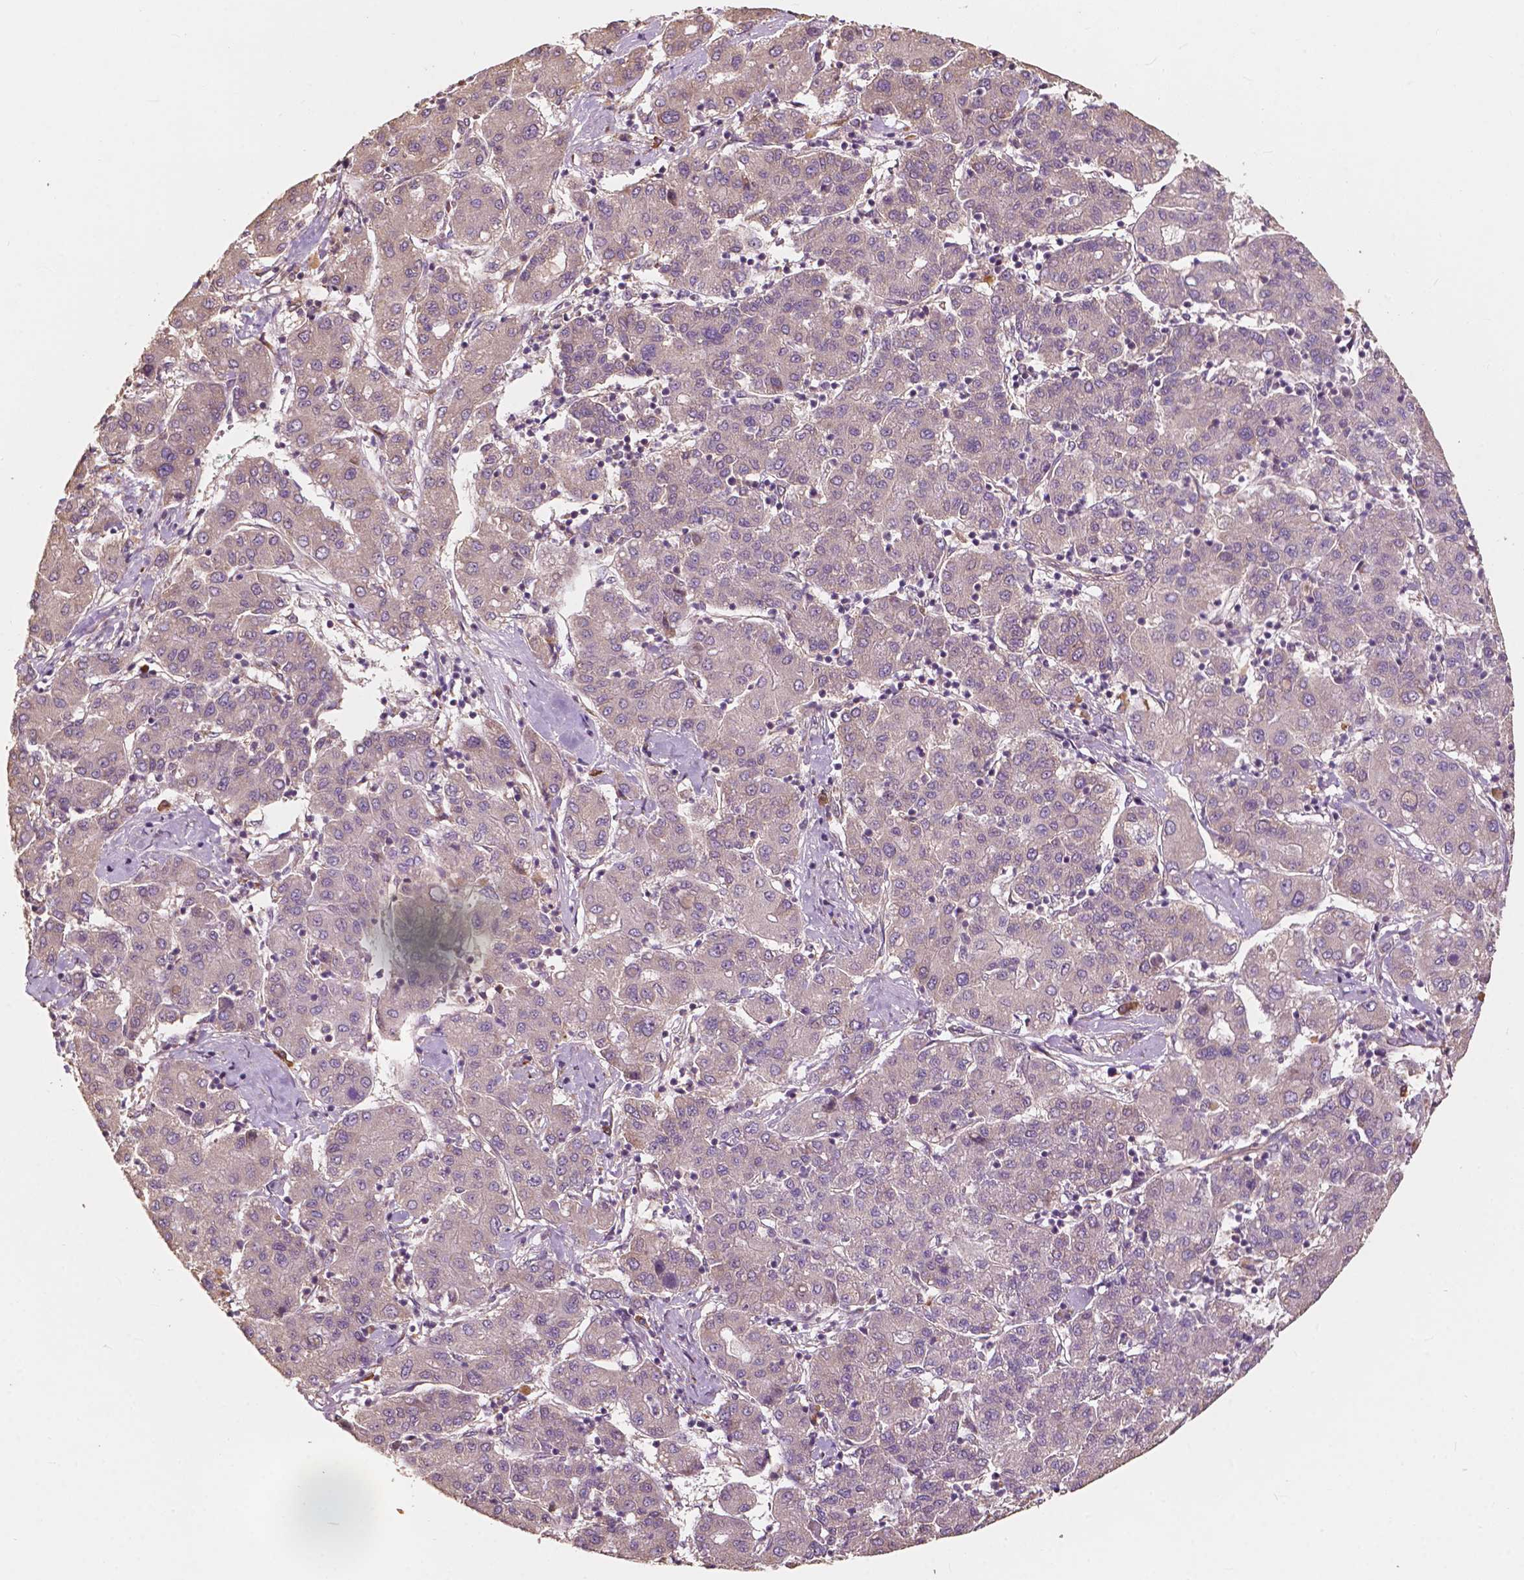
{"staining": {"intensity": "negative", "quantity": "none", "location": "none"}, "tissue": "liver cancer", "cell_type": "Tumor cells", "image_type": "cancer", "snomed": [{"axis": "morphology", "description": "Carcinoma, Hepatocellular, NOS"}, {"axis": "topography", "description": "Liver"}], "caption": "A histopathology image of human hepatocellular carcinoma (liver) is negative for staining in tumor cells. (DAB IHC, high magnification).", "gene": "G3BP1", "patient": {"sex": "male", "age": 65}}